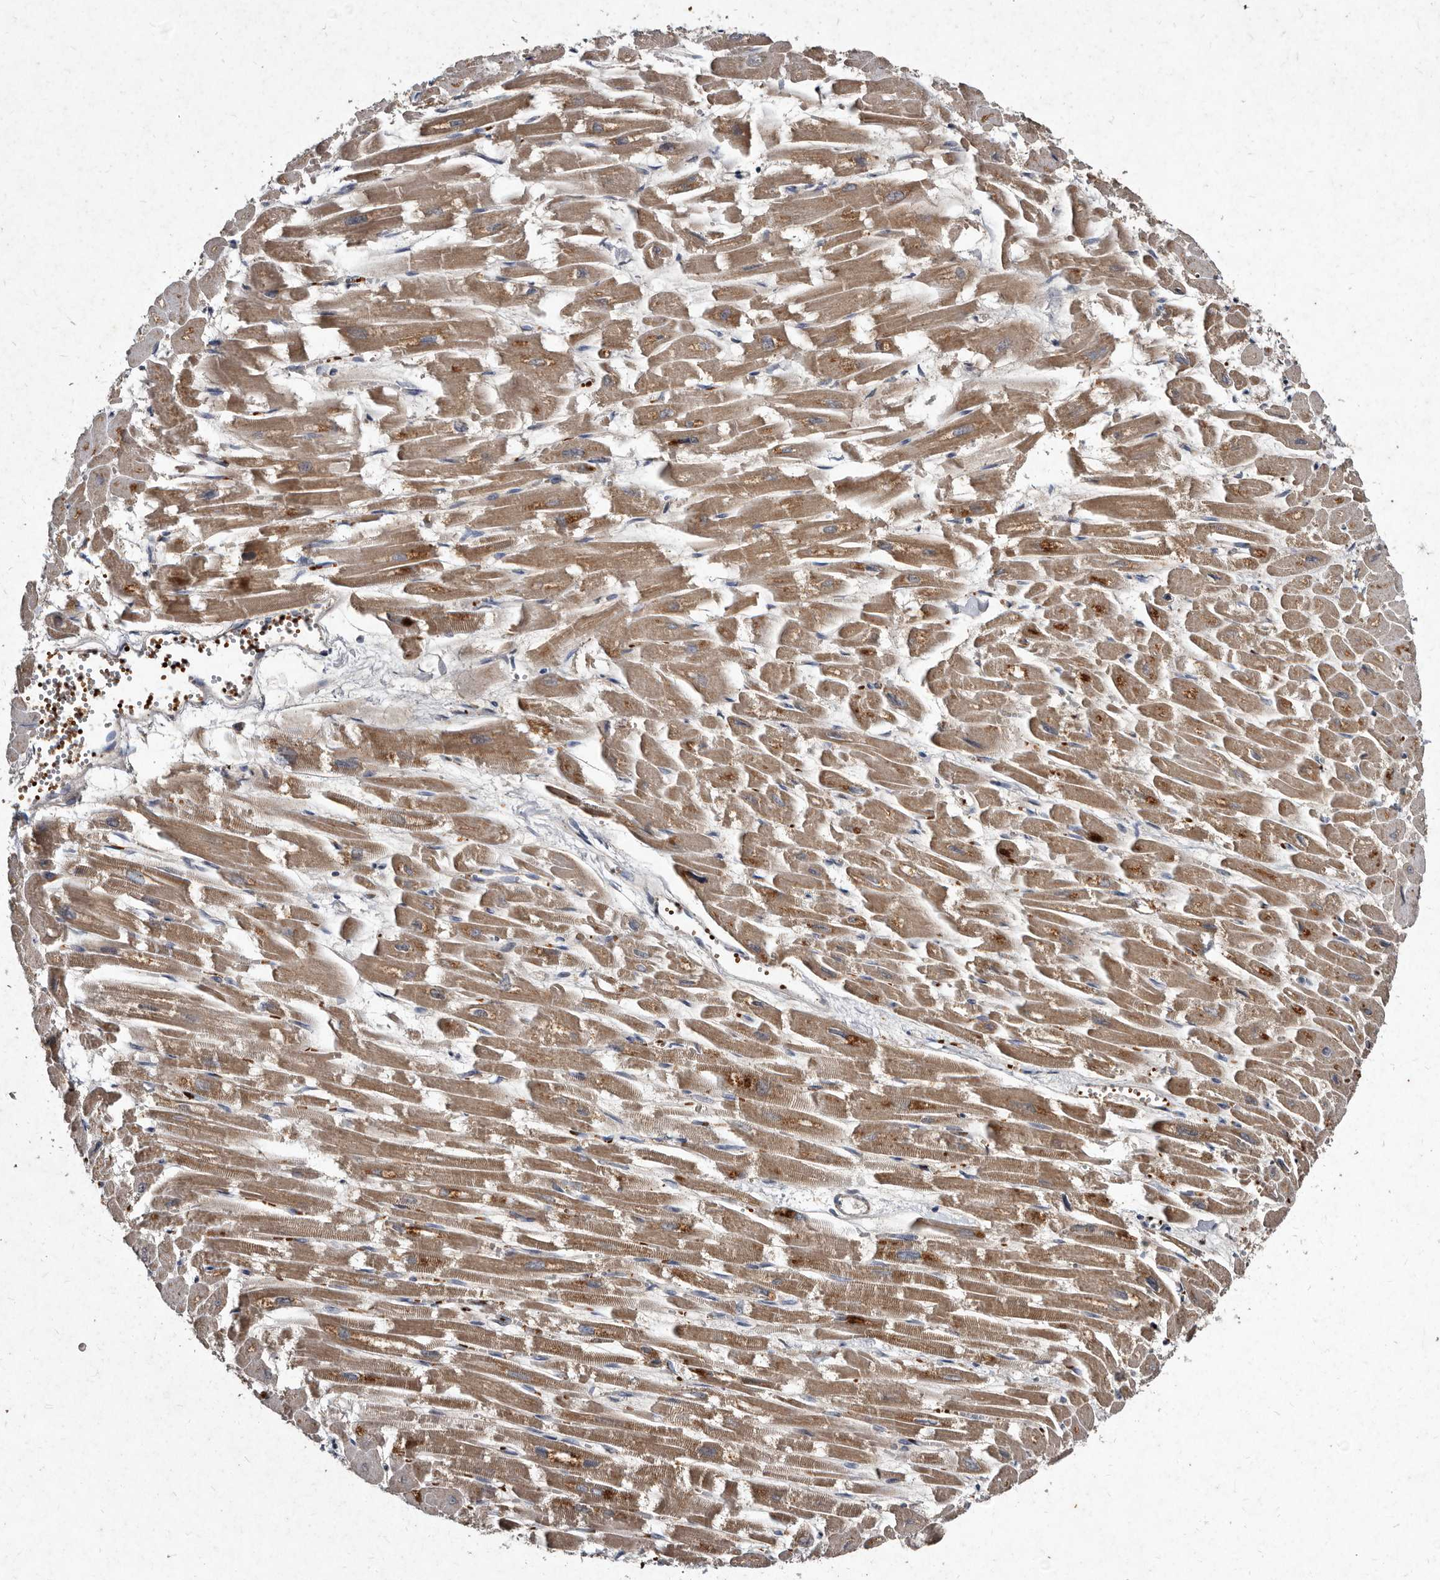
{"staining": {"intensity": "moderate", "quantity": ">75%", "location": "cytoplasmic/membranous"}, "tissue": "heart muscle", "cell_type": "Cardiomyocytes", "image_type": "normal", "snomed": [{"axis": "morphology", "description": "Normal tissue, NOS"}, {"axis": "topography", "description": "Heart"}], "caption": "Immunohistochemistry (IHC) staining of unremarkable heart muscle, which exhibits medium levels of moderate cytoplasmic/membranous staining in about >75% of cardiomyocytes indicating moderate cytoplasmic/membranous protein staining. The staining was performed using DAB (3,3'-diaminobenzidine) (brown) for protein detection and nuclei were counterstained in hematoxylin (blue).", "gene": "YPEL1", "patient": {"sex": "male", "age": 54}}